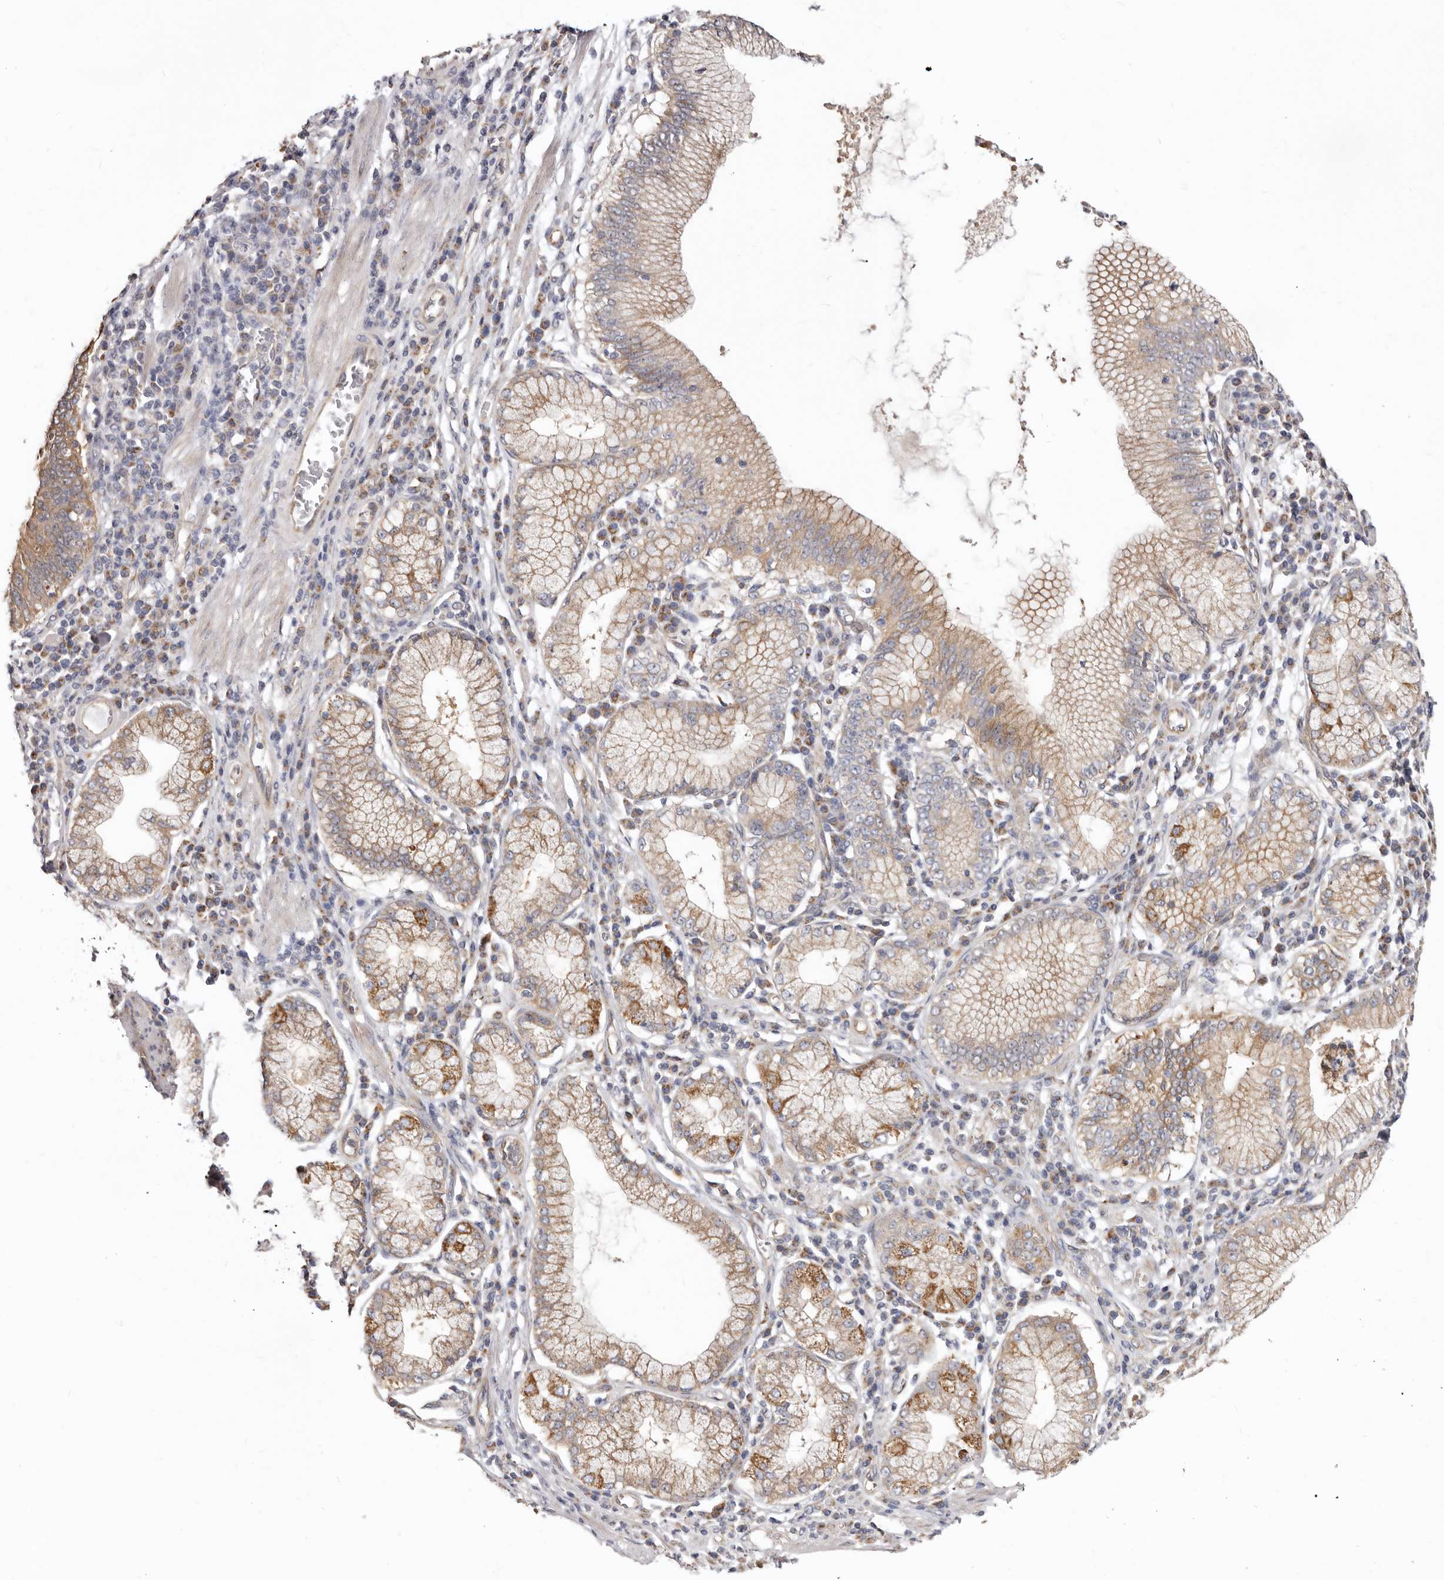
{"staining": {"intensity": "weak", "quantity": ">75%", "location": "cytoplasmic/membranous"}, "tissue": "stomach cancer", "cell_type": "Tumor cells", "image_type": "cancer", "snomed": [{"axis": "morphology", "description": "Adenocarcinoma, NOS"}, {"axis": "topography", "description": "Stomach"}], "caption": "A brown stain labels weak cytoplasmic/membranous positivity of a protein in adenocarcinoma (stomach) tumor cells. (DAB (3,3'-diaminobenzidine) IHC with brightfield microscopy, high magnification).", "gene": "FMO2", "patient": {"sex": "male", "age": 59}}